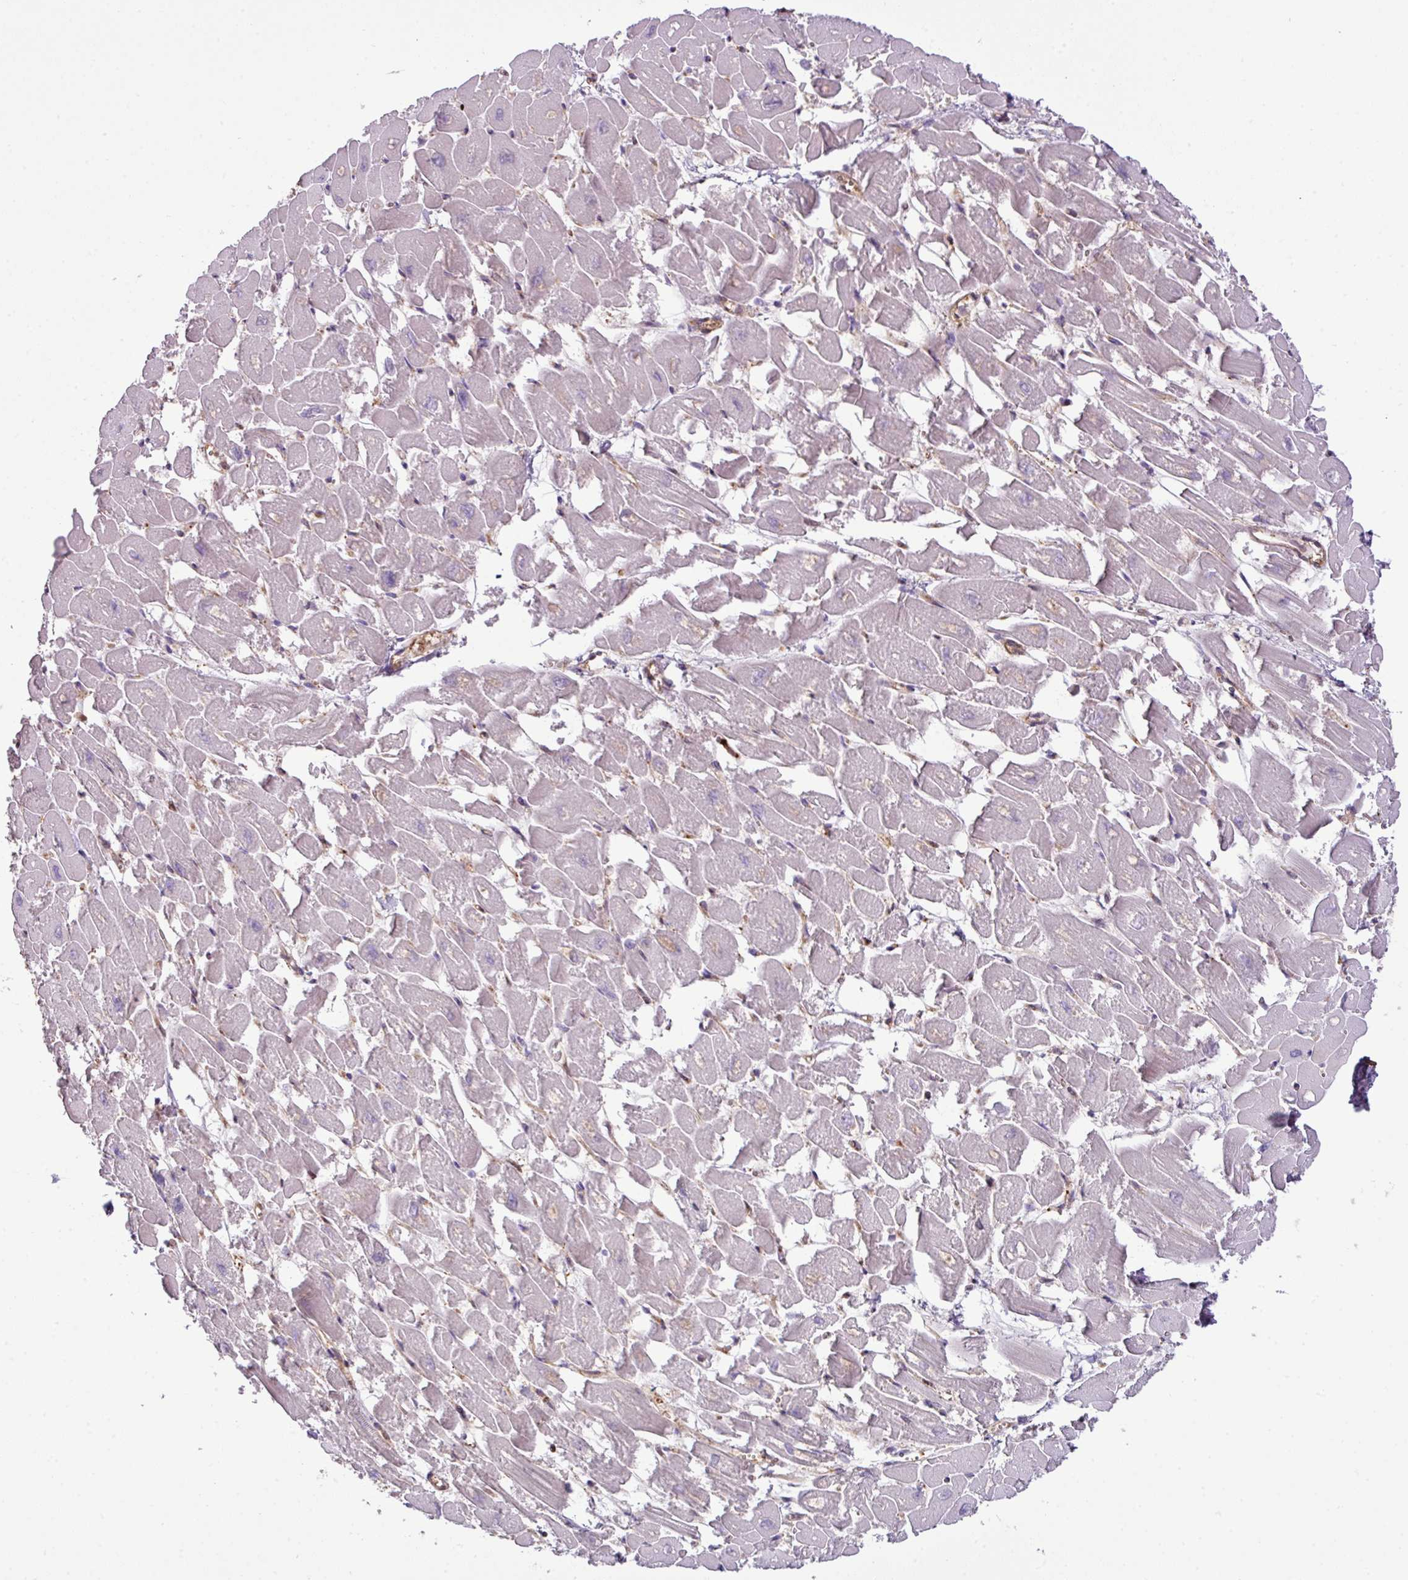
{"staining": {"intensity": "weak", "quantity": "<25%", "location": "cytoplasmic/membranous"}, "tissue": "heart muscle", "cell_type": "Cardiomyocytes", "image_type": "normal", "snomed": [{"axis": "morphology", "description": "Normal tissue, NOS"}, {"axis": "topography", "description": "Heart"}], "caption": "High power microscopy histopathology image of an IHC histopathology image of unremarkable heart muscle, revealing no significant positivity in cardiomyocytes.", "gene": "PGAP6", "patient": {"sex": "male", "age": 54}}